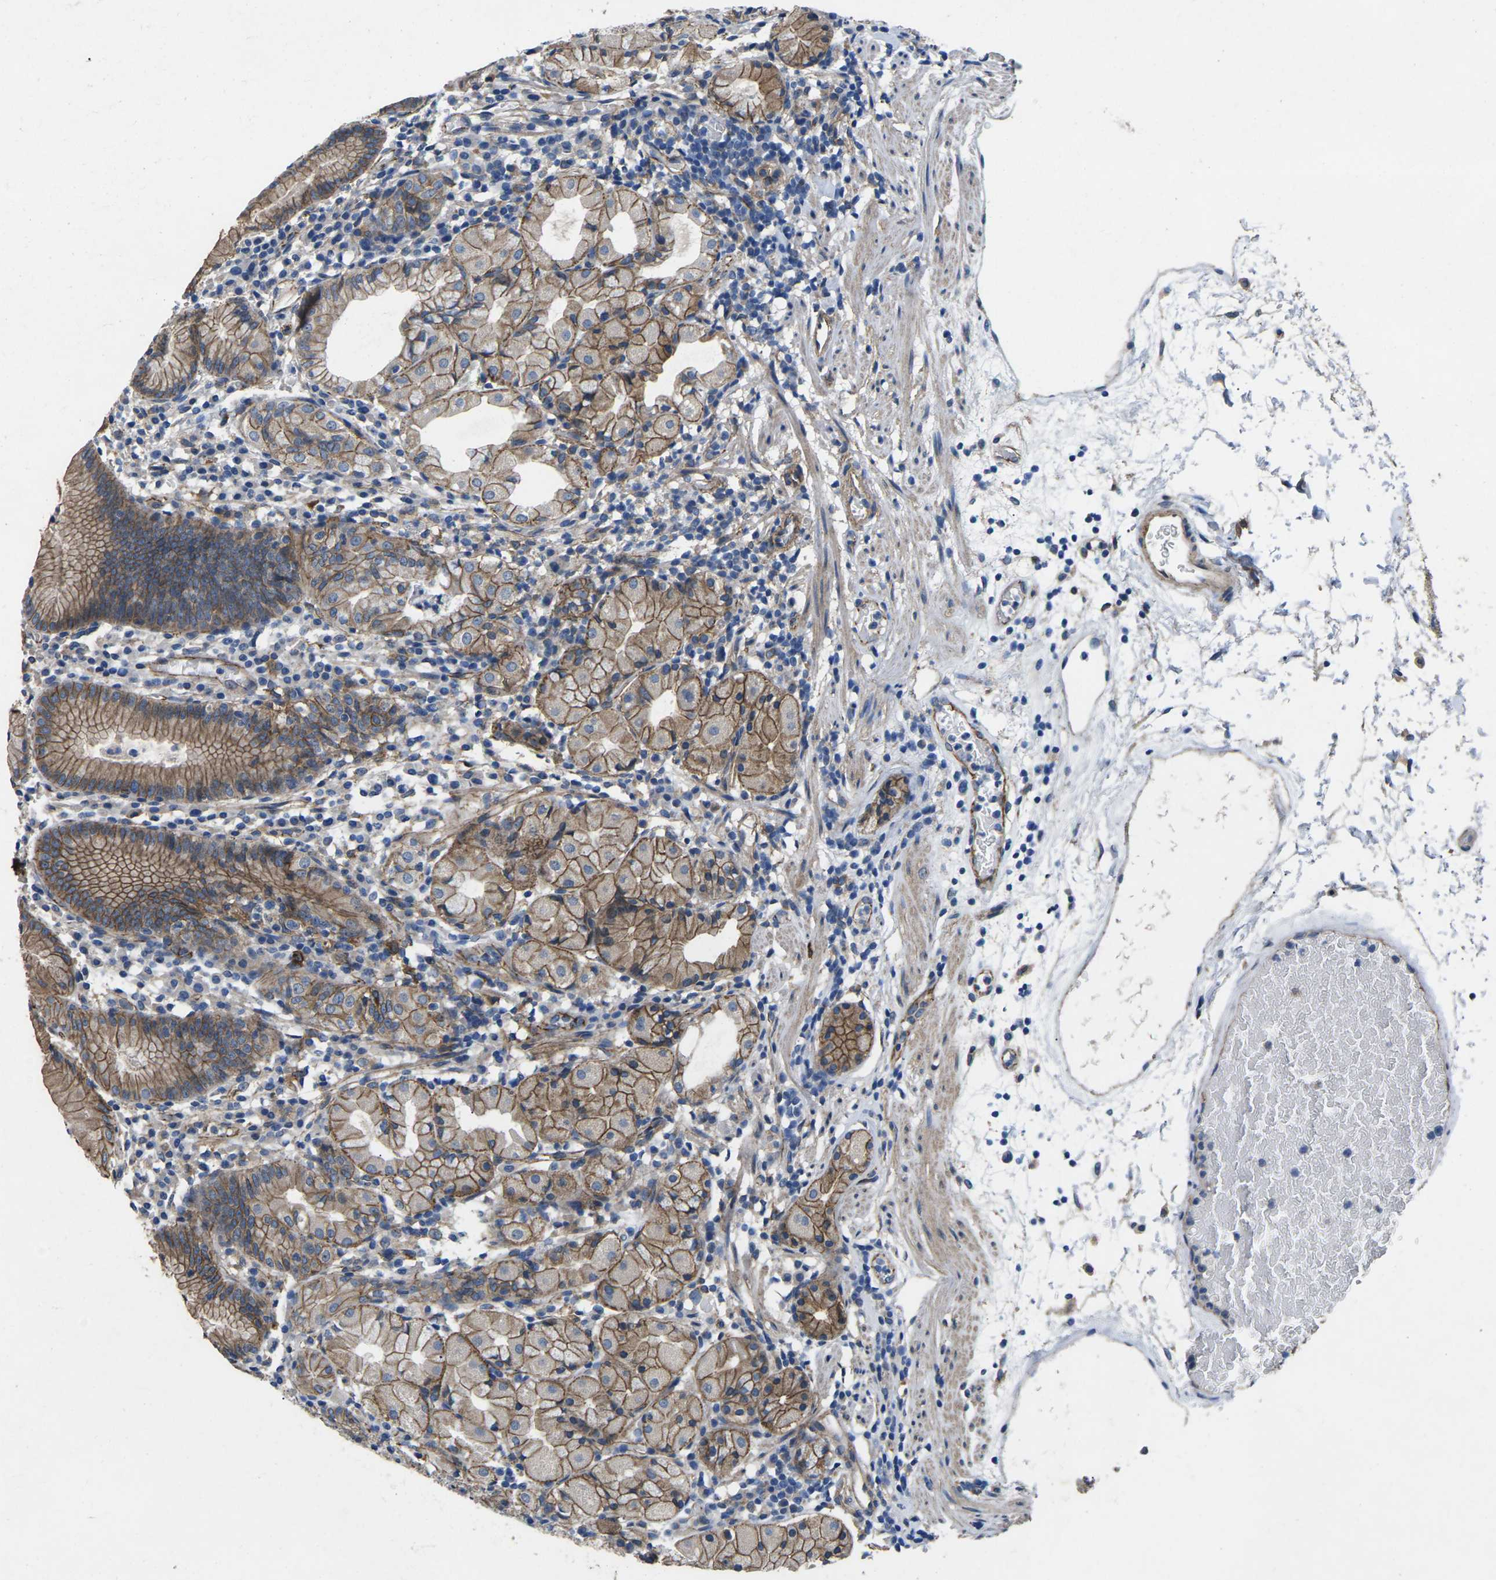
{"staining": {"intensity": "moderate", "quantity": ">75%", "location": "cytoplasmic/membranous"}, "tissue": "stomach", "cell_type": "Glandular cells", "image_type": "normal", "snomed": [{"axis": "morphology", "description": "Normal tissue, NOS"}, {"axis": "topography", "description": "Stomach"}, {"axis": "topography", "description": "Stomach, lower"}], "caption": "Protein analysis of unremarkable stomach displays moderate cytoplasmic/membranous expression in about >75% of glandular cells.", "gene": "CTNND1", "patient": {"sex": "female", "age": 75}}